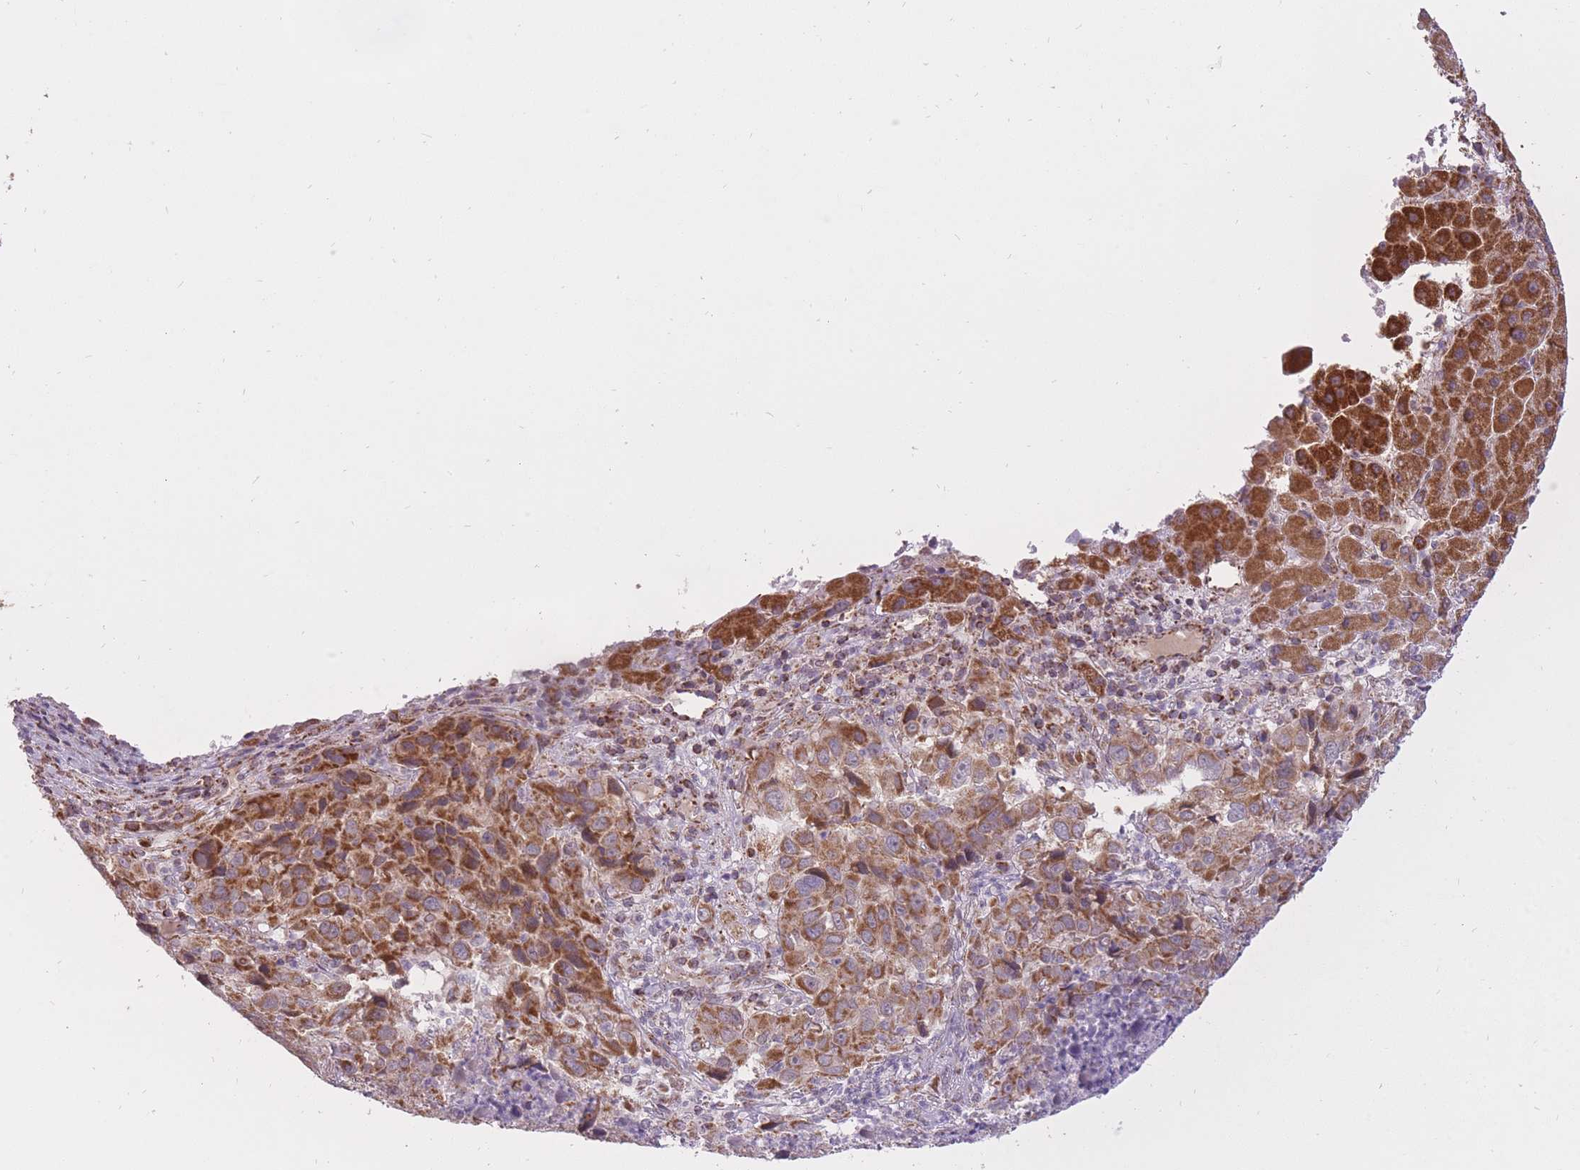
{"staining": {"intensity": "strong", "quantity": ">75%", "location": "cytoplasmic/membranous"}, "tissue": "liver cancer", "cell_type": "Tumor cells", "image_type": "cancer", "snomed": [{"axis": "morphology", "description": "Carcinoma, Hepatocellular, NOS"}, {"axis": "topography", "description": "Liver"}], "caption": "Liver cancer (hepatocellular carcinoma) stained with DAB immunohistochemistry (IHC) demonstrates high levels of strong cytoplasmic/membranous staining in about >75% of tumor cells.", "gene": "LIN7C", "patient": {"sex": "male", "age": 63}}